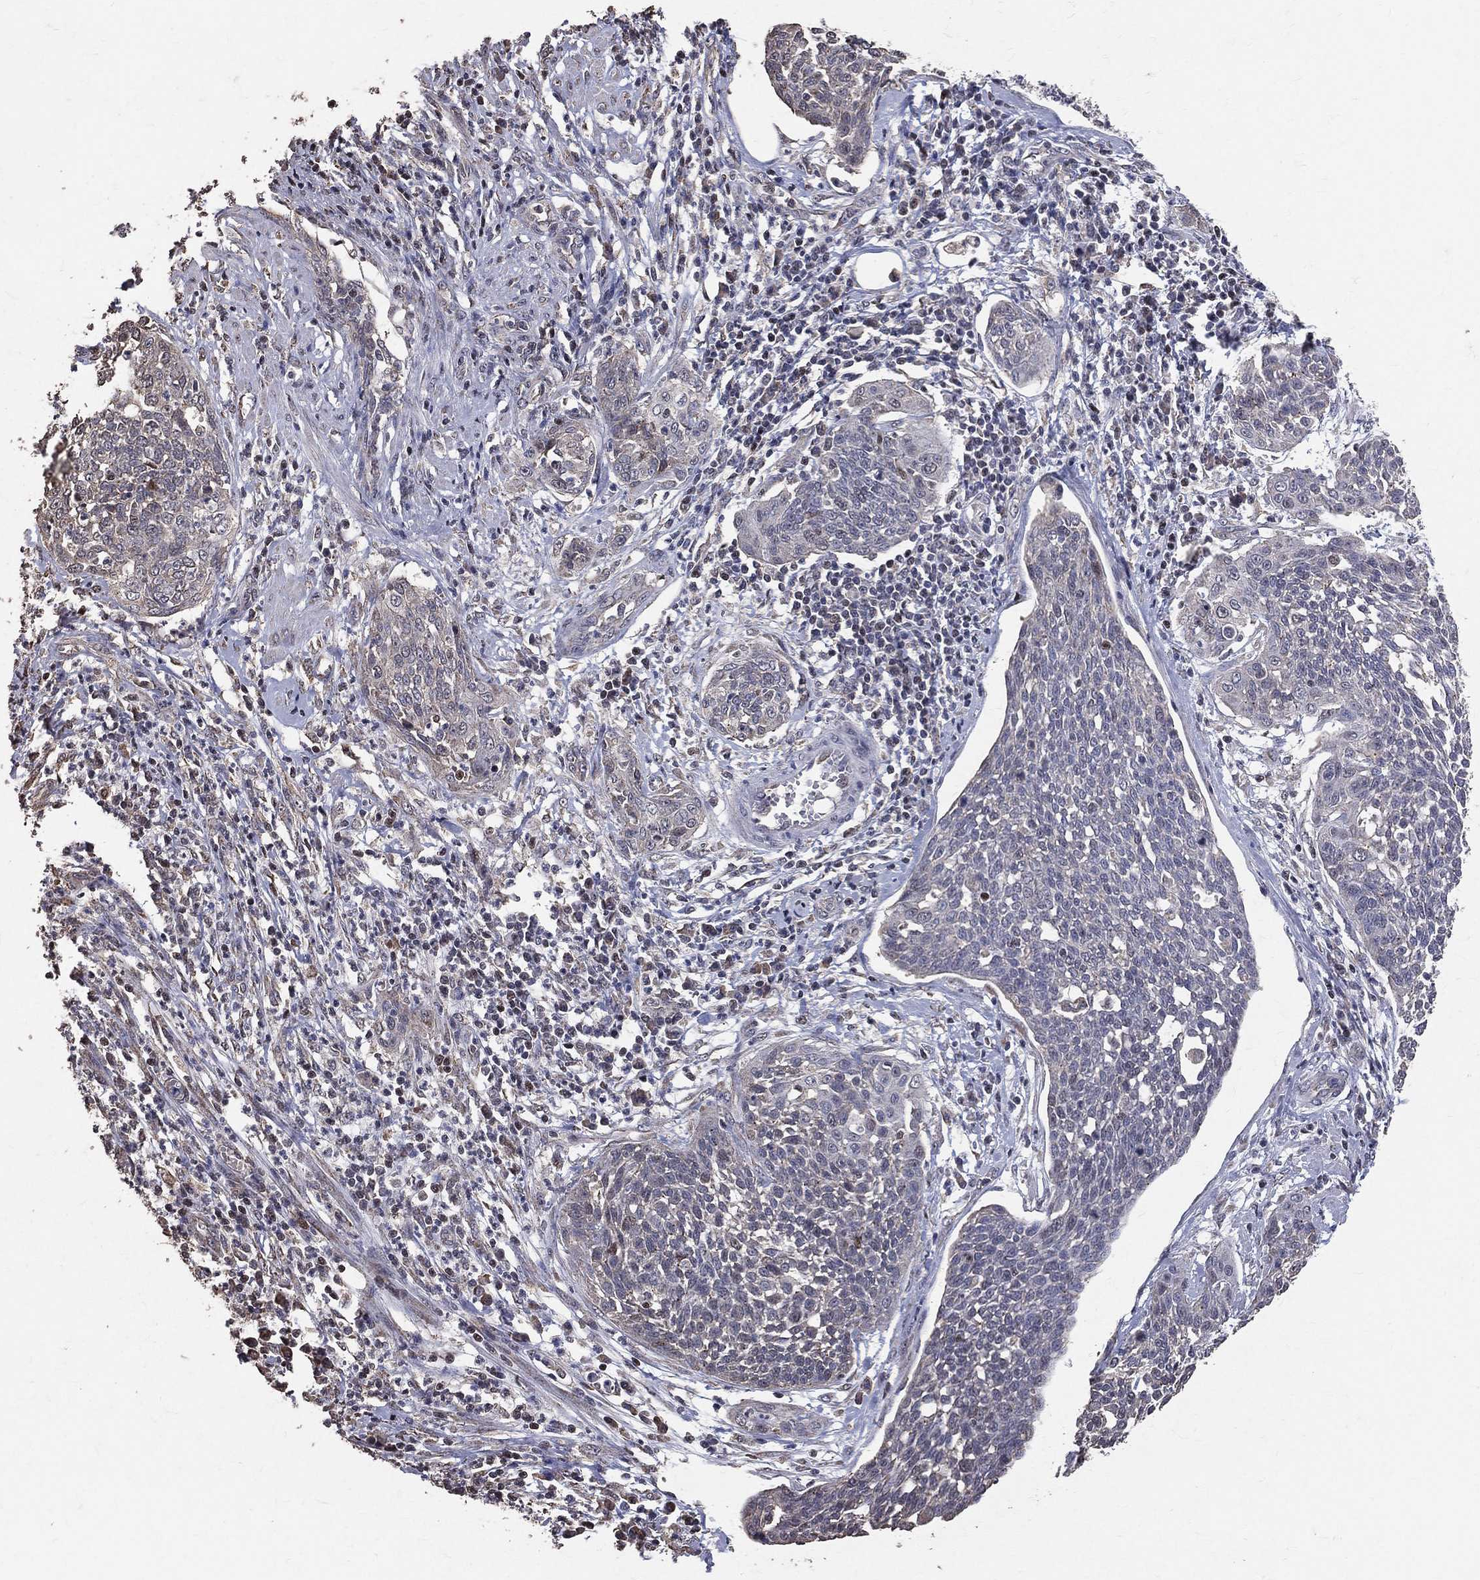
{"staining": {"intensity": "negative", "quantity": "none", "location": "none"}, "tissue": "cervical cancer", "cell_type": "Tumor cells", "image_type": "cancer", "snomed": [{"axis": "morphology", "description": "Squamous cell carcinoma, NOS"}, {"axis": "topography", "description": "Cervix"}], "caption": "Squamous cell carcinoma (cervical) was stained to show a protein in brown. There is no significant expression in tumor cells.", "gene": "LY6K", "patient": {"sex": "female", "age": 34}}